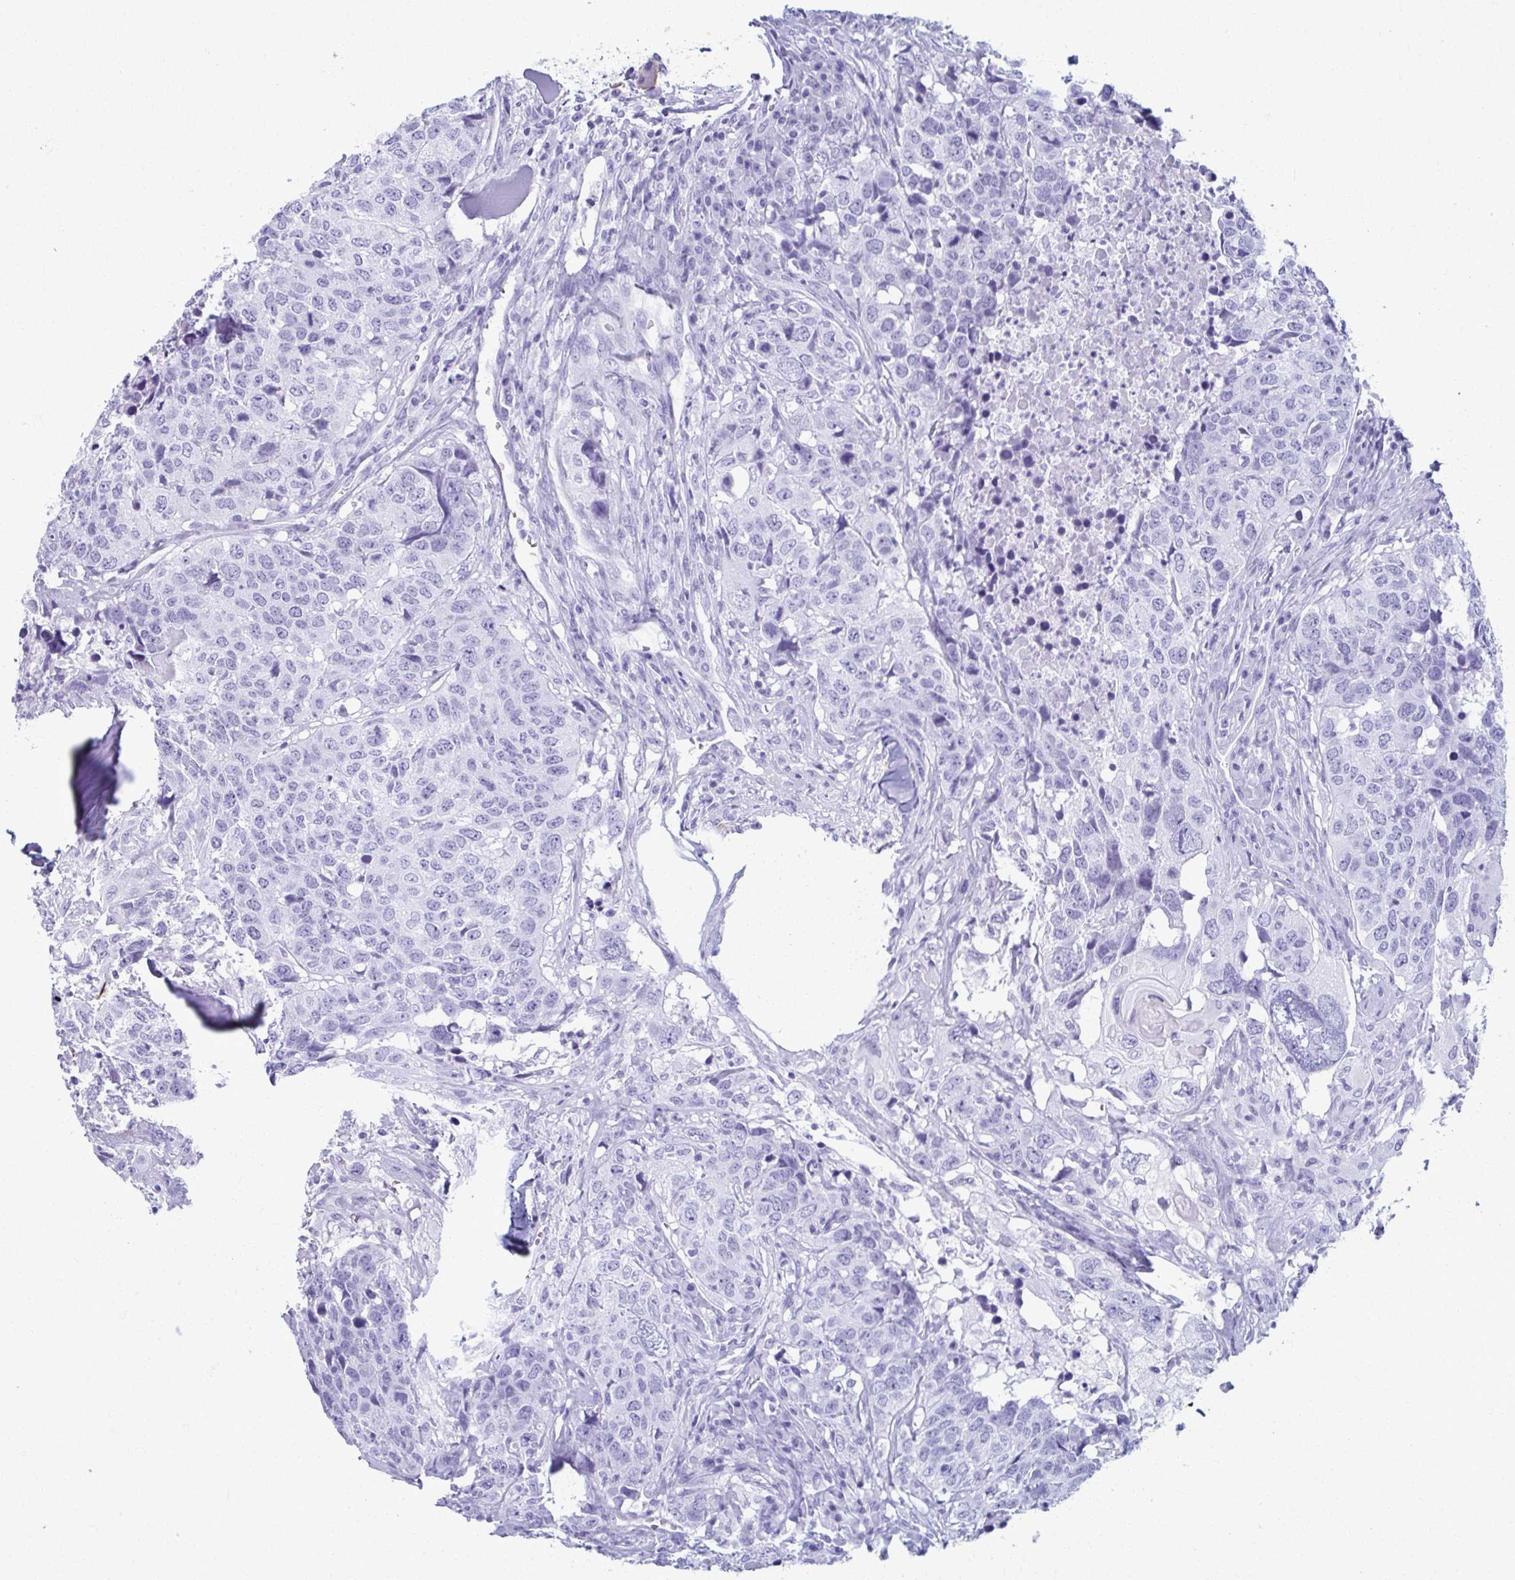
{"staining": {"intensity": "negative", "quantity": "none", "location": "none"}, "tissue": "head and neck cancer", "cell_type": "Tumor cells", "image_type": "cancer", "snomed": [{"axis": "morphology", "description": "Normal tissue, NOS"}, {"axis": "morphology", "description": "Squamous cell carcinoma, NOS"}, {"axis": "topography", "description": "Skeletal muscle"}, {"axis": "topography", "description": "Vascular tissue"}, {"axis": "topography", "description": "Peripheral nerve tissue"}, {"axis": "topography", "description": "Head-Neck"}], "caption": "This photomicrograph is of head and neck cancer (squamous cell carcinoma) stained with immunohistochemistry to label a protein in brown with the nuclei are counter-stained blue. There is no staining in tumor cells.", "gene": "MPLKIP", "patient": {"sex": "male", "age": 66}}